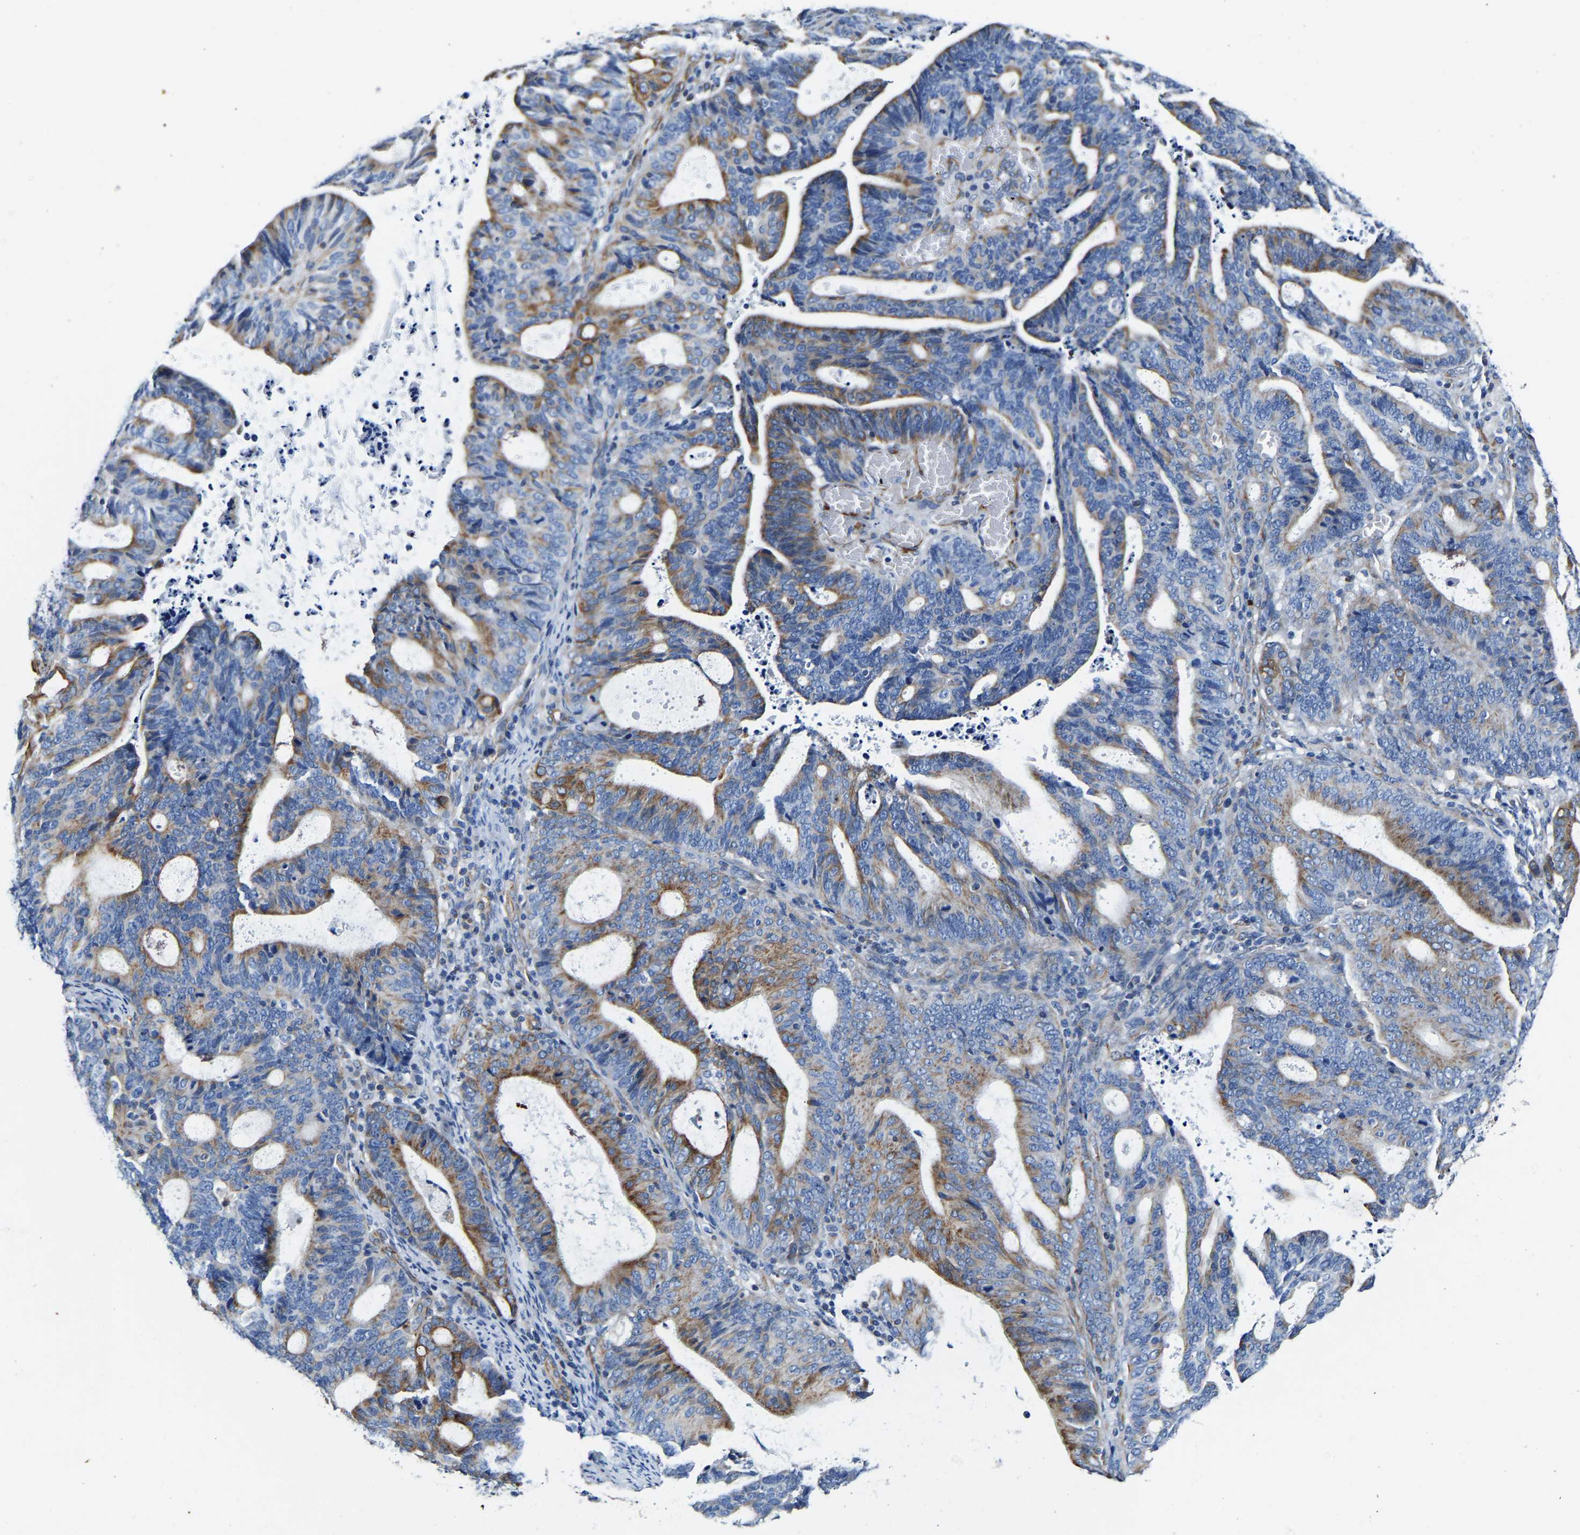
{"staining": {"intensity": "moderate", "quantity": ">75%", "location": "cytoplasmic/membranous"}, "tissue": "endometrial cancer", "cell_type": "Tumor cells", "image_type": "cancer", "snomed": [{"axis": "morphology", "description": "Adenocarcinoma, NOS"}, {"axis": "topography", "description": "Uterus"}], "caption": "Tumor cells show medium levels of moderate cytoplasmic/membranous positivity in approximately >75% of cells in endometrial cancer.", "gene": "MMEL1", "patient": {"sex": "female", "age": 83}}